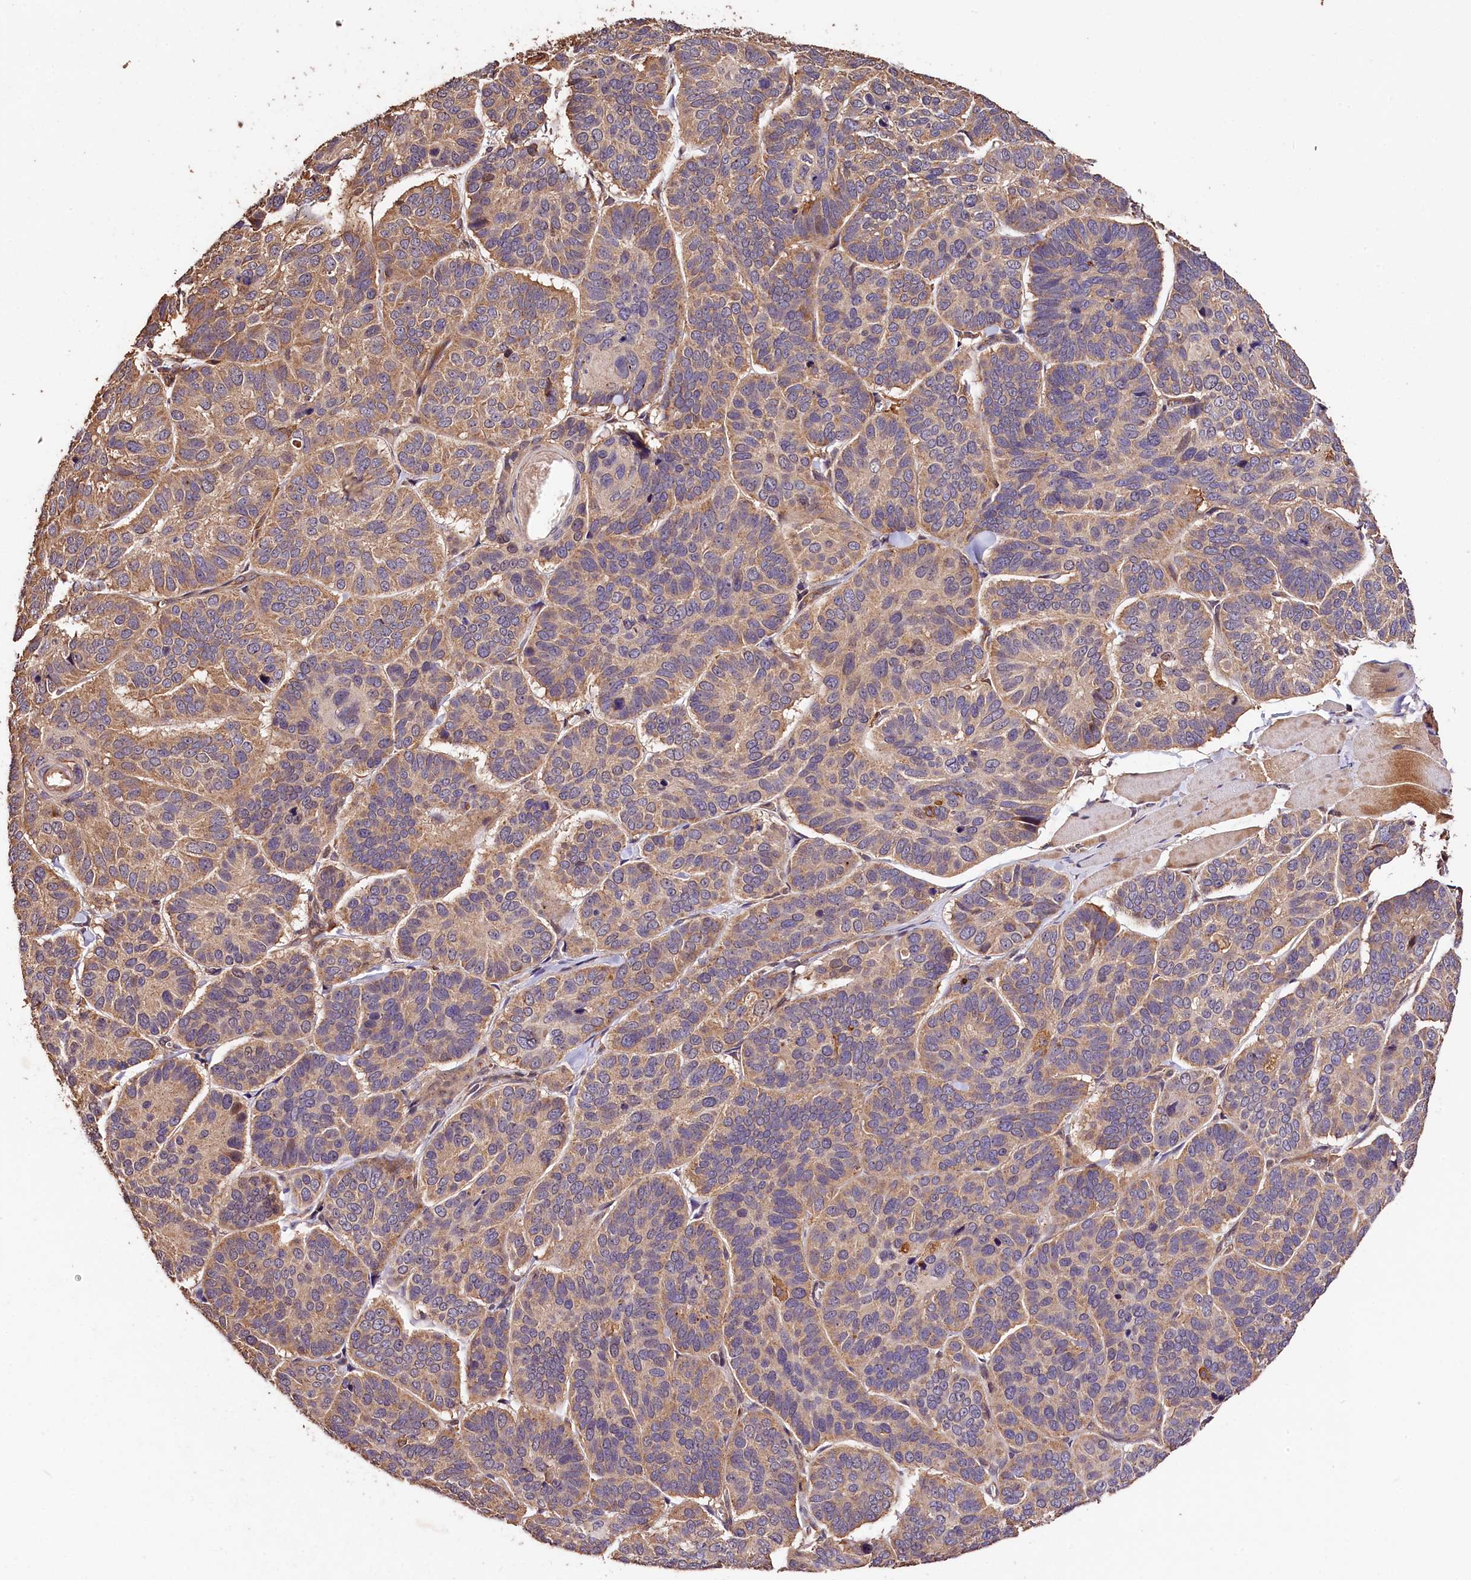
{"staining": {"intensity": "weak", "quantity": "25%-75%", "location": "cytoplasmic/membranous"}, "tissue": "skin cancer", "cell_type": "Tumor cells", "image_type": "cancer", "snomed": [{"axis": "morphology", "description": "Basal cell carcinoma"}, {"axis": "topography", "description": "Skin"}], "caption": "Skin cancer stained with a brown dye shows weak cytoplasmic/membranous positive positivity in about 25%-75% of tumor cells.", "gene": "KPTN", "patient": {"sex": "male", "age": 62}}